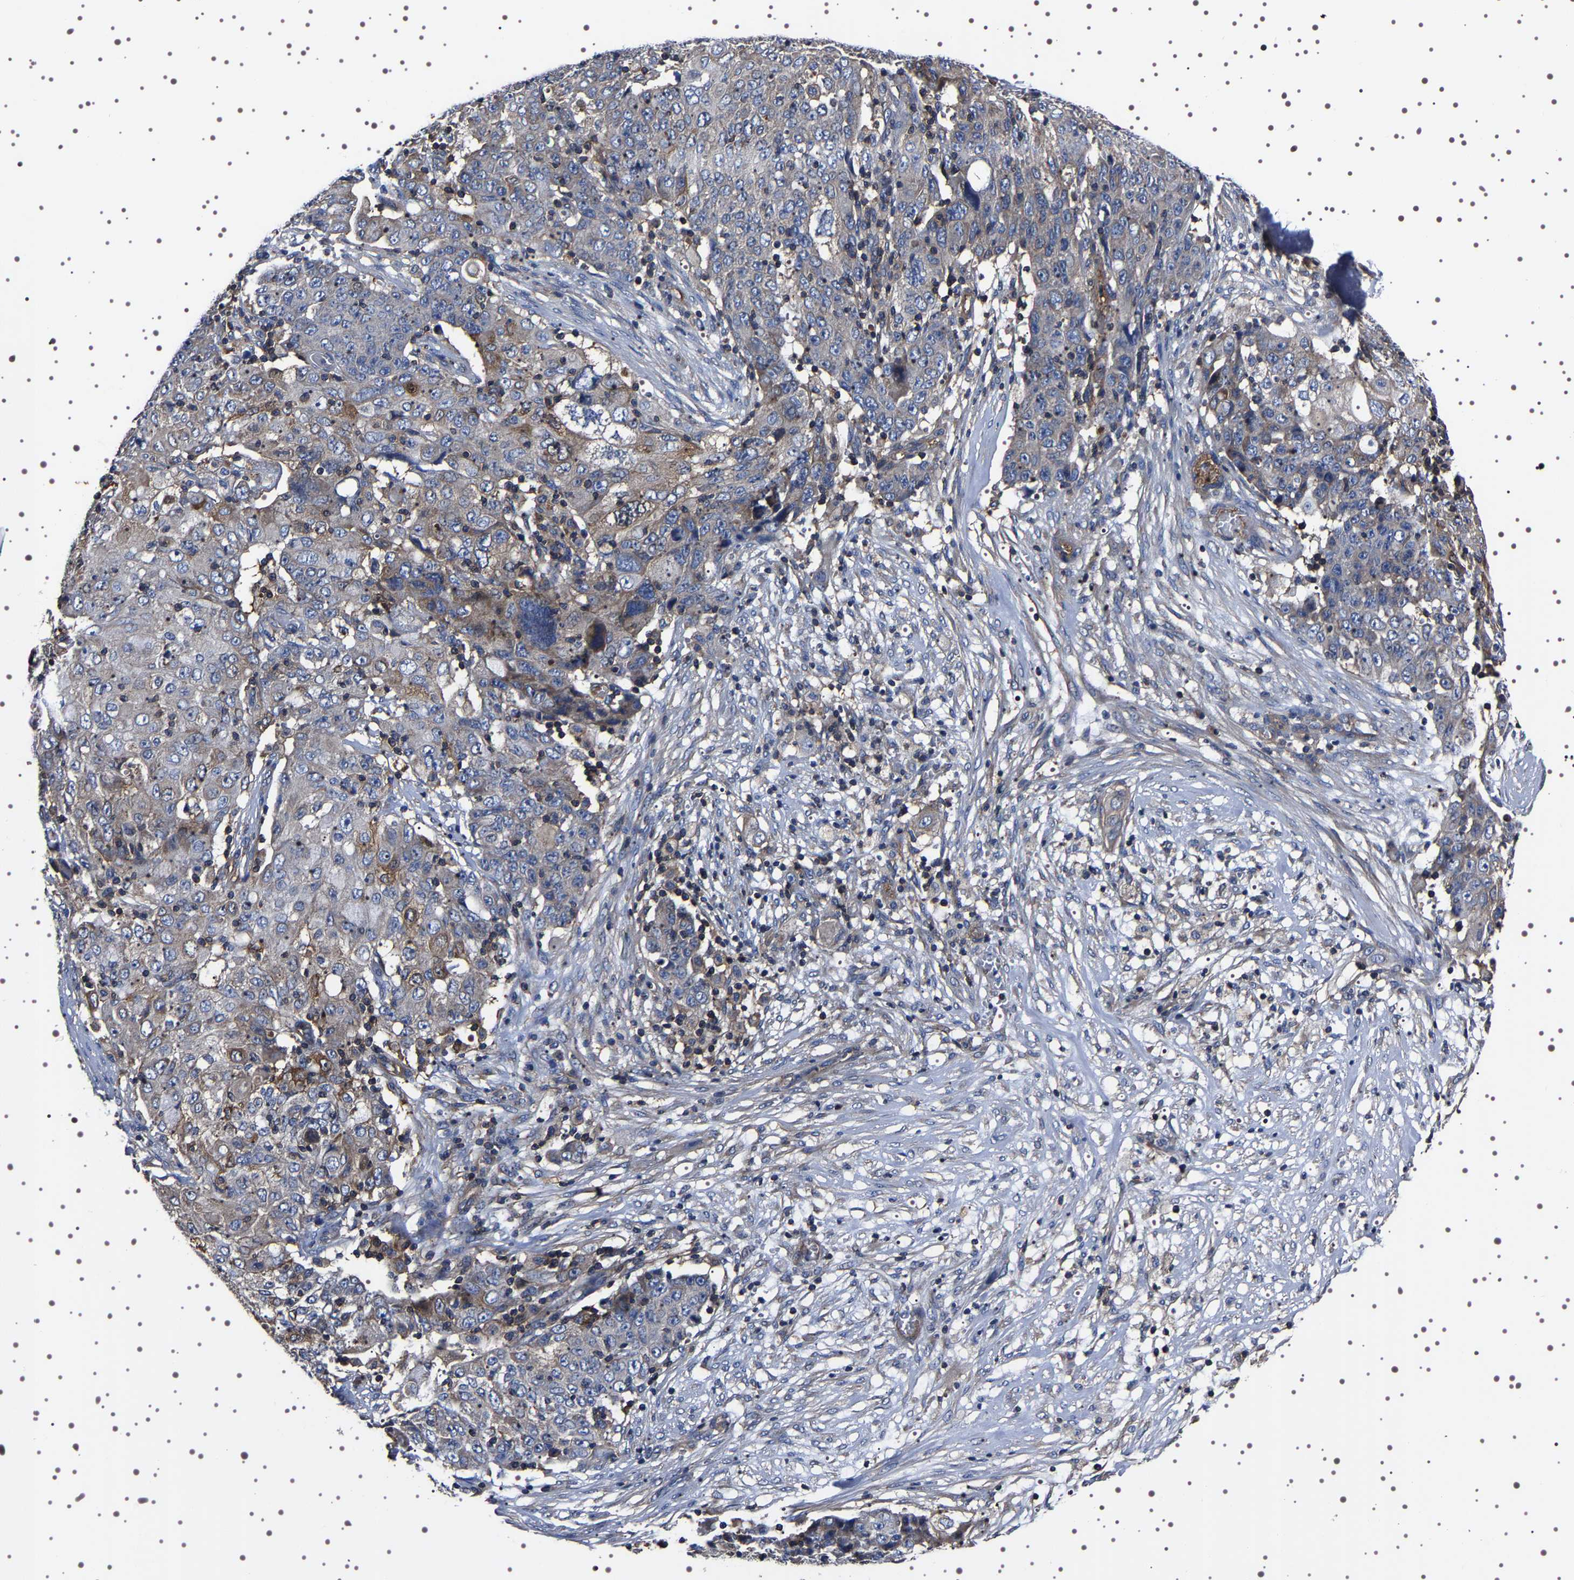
{"staining": {"intensity": "weak", "quantity": "<25%", "location": "cytoplasmic/membranous"}, "tissue": "ovarian cancer", "cell_type": "Tumor cells", "image_type": "cancer", "snomed": [{"axis": "morphology", "description": "Carcinoma, endometroid"}, {"axis": "topography", "description": "Ovary"}], "caption": "This is an immunohistochemistry photomicrograph of human endometroid carcinoma (ovarian). There is no staining in tumor cells.", "gene": "WDR1", "patient": {"sex": "female", "age": 42}}